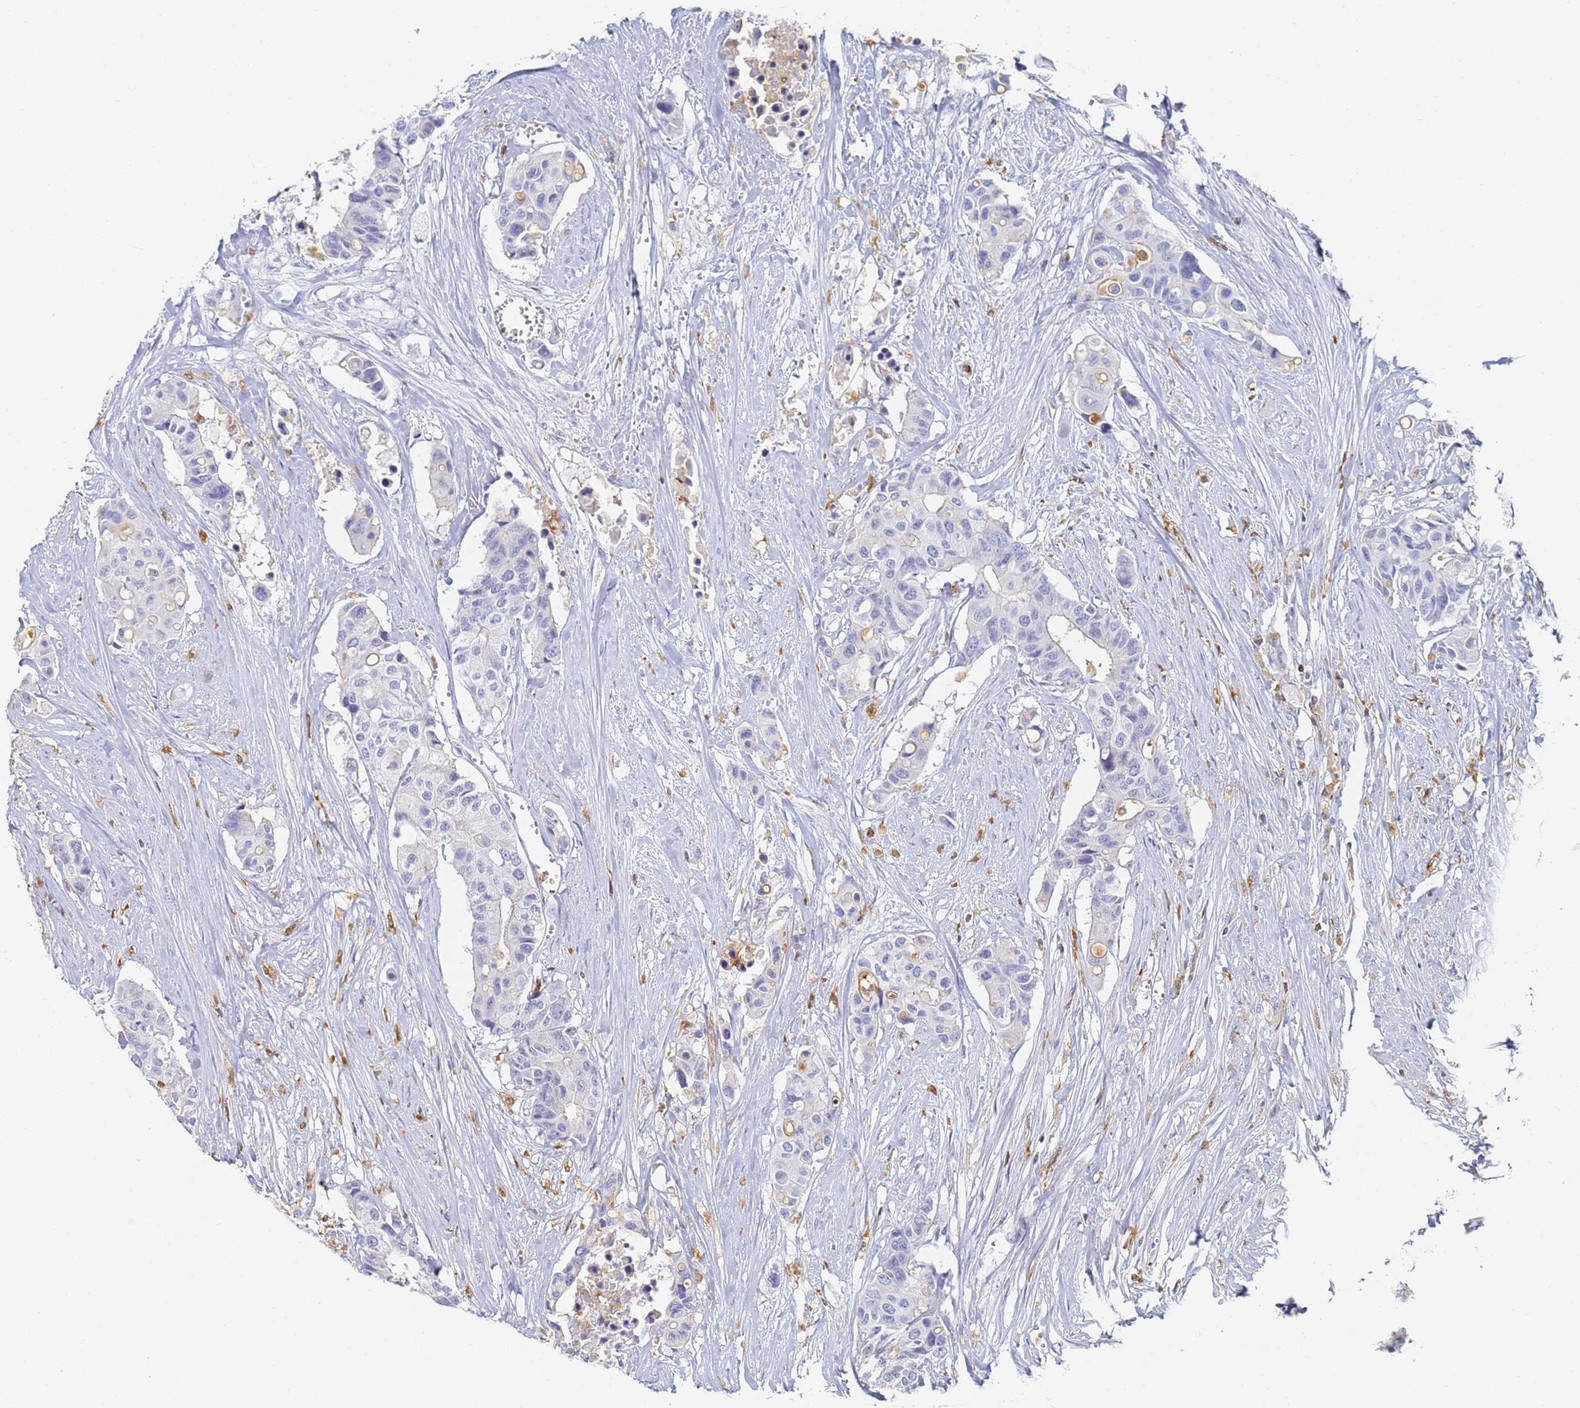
{"staining": {"intensity": "negative", "quantity": "none", "location": "none"}, "tissue": "colorectal cancer", "cell_type": "Tumor cells", "image_type": "cancer", "snomed": [{"axis": "morphology", "description": "Adenocarcinoma, NOS"}, {"axis": "topography", "description": "Colon"}], "caption": "Adenocarcinoma (colorectal) was stained to show a protein in brown. There is no significant positivity in tumor cells.", "gene": "BIN2", "patient": {"sex": "male", "age": 77}}